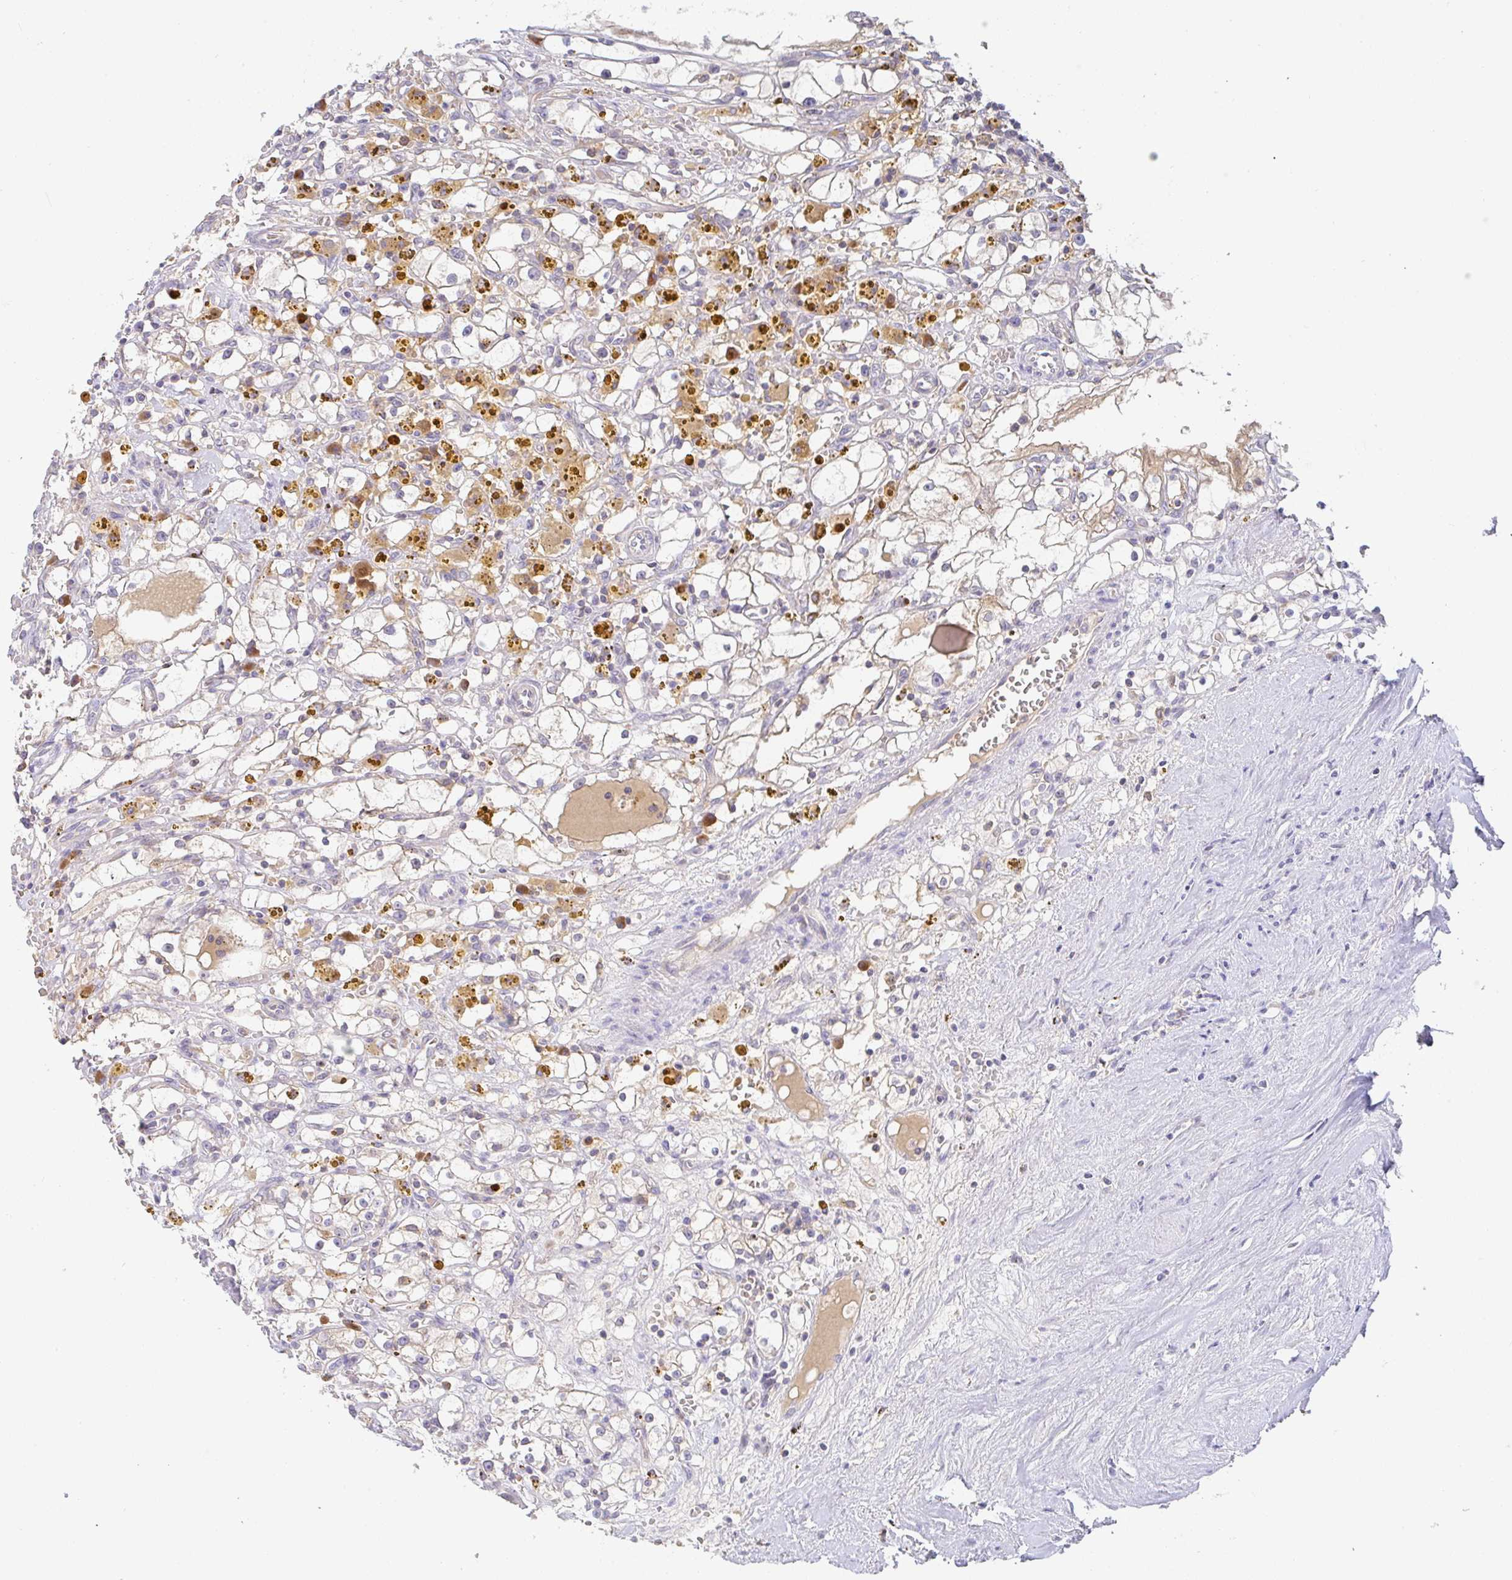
{"staining": {"intensity": "negative", "quantity": "none", "location": "none"}, "tissue": "renal cancer", "cell_type": "Tumor cells", "image_type": "cancer", "snomed": [{"axis": "morphology", "description": "Adenocarcinoma, NOS"}, {"axis": "topography", "description": "Kidney"}], "caption": "A high-resolution histopathology image shows immunohistochemistry (IHC) staining of renal adenocarcinoma, which displays no significant expression in tumor cells.", "gene": "DERL2", "patient": {"sex": "male", "age": 56}}